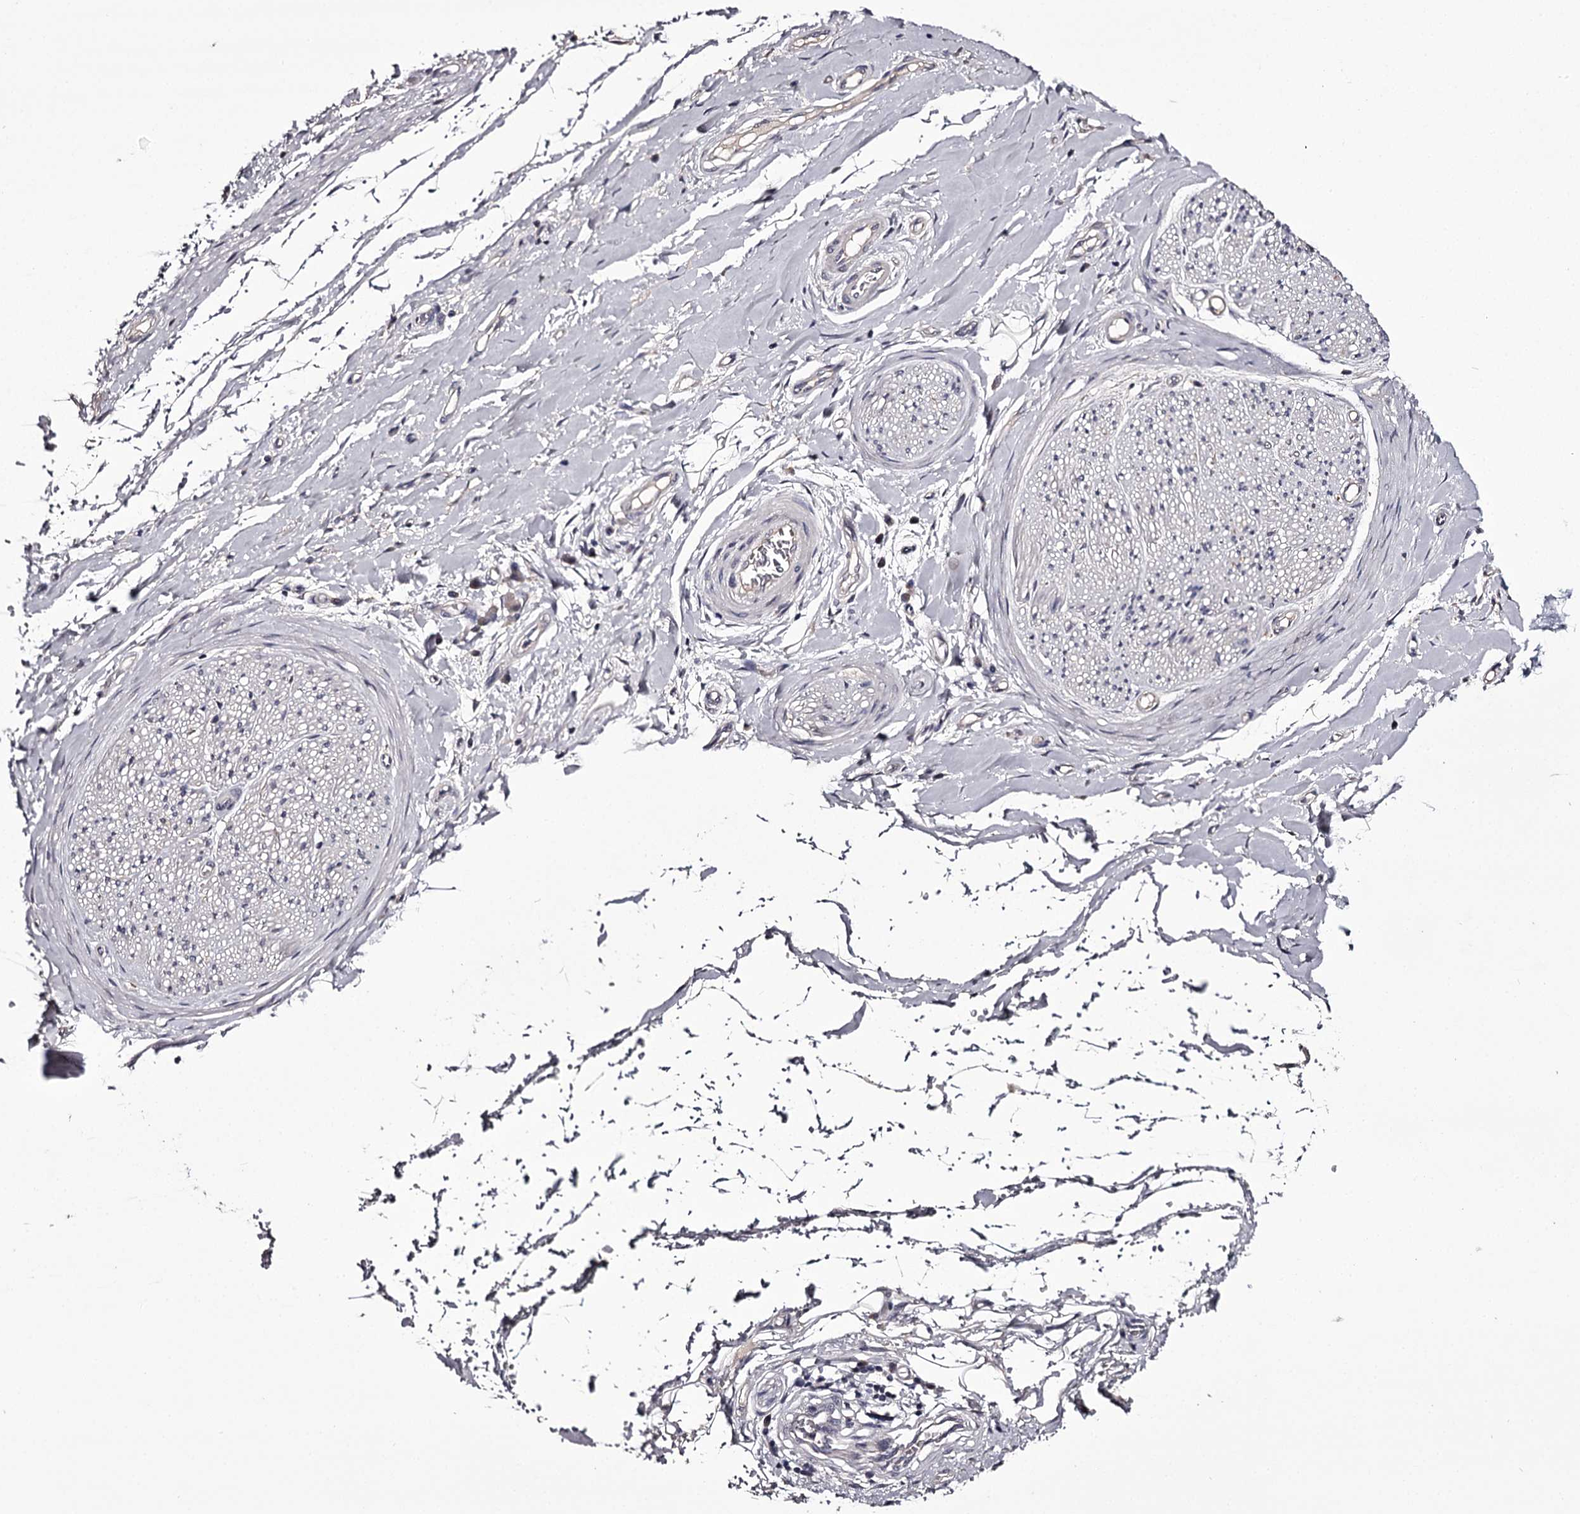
{"staining": {"intensity": "negative", "quantity": "none", "location": "none"}, "tissue": "adipose tissue", "cell_type": "Adipocytes", "image_type": "normal", "snomed": [{"axis": "morphology", "description": "Normal tissue, NOS"}, {"axis": "morphology", "description": "Adenocarcinoma, NOS"}, {"axis": "topography", "description": "Stomach, upper"}, {"axis": "topography", "description": "Peripheral nerve tissue"}], "caption": "IHC of benign adipose tissue reveals no positivity in adipocytes. (DAB (3,3'-diaminobenzidine) immunohistochemistry (IHC), high magnification).", "gene": "PRM2", "patient": {"sex": "male", "age": 62}}